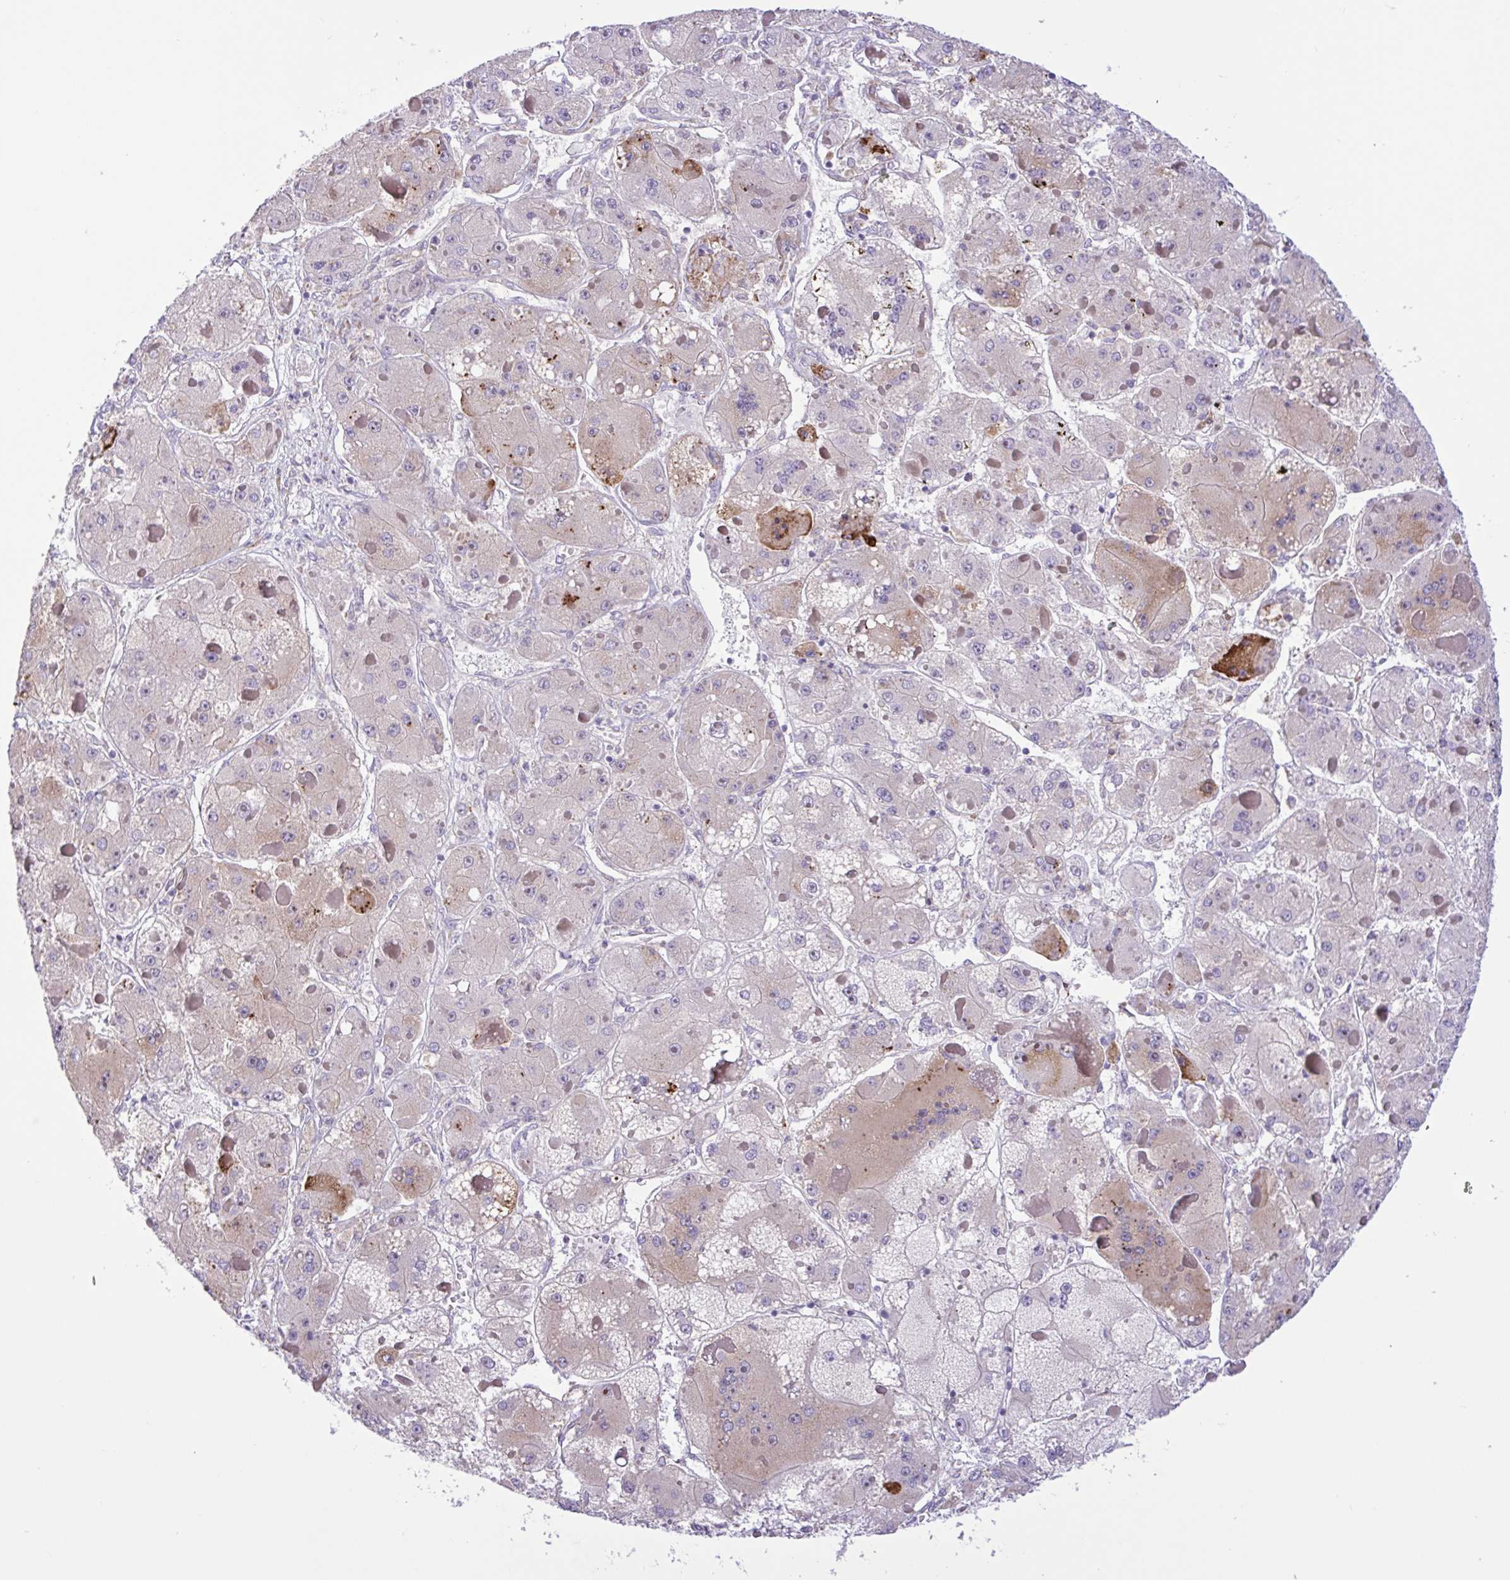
{"staining": {"intensity": "moderate", "quantity": "<25%", "location": "cytoplasmic/membranous"}, "tissue": "liver cancer", "cell_type": "Tumor cells", "image_type": "cancer", "snomed": [{"axis": "morphology", "description": "Carcinoma, Hepatocellular, NOS"}, {"axis": "topography", "description": "Liver"}], "caption": "This is a micrograph of immunohistochemistry (IHC) staining of liver cancer, which shows moderate staining in the cytoplasmic/membranous of tumor cells.", "gene": "DSC3", "patient": {"sex": "female", "age": 73}}